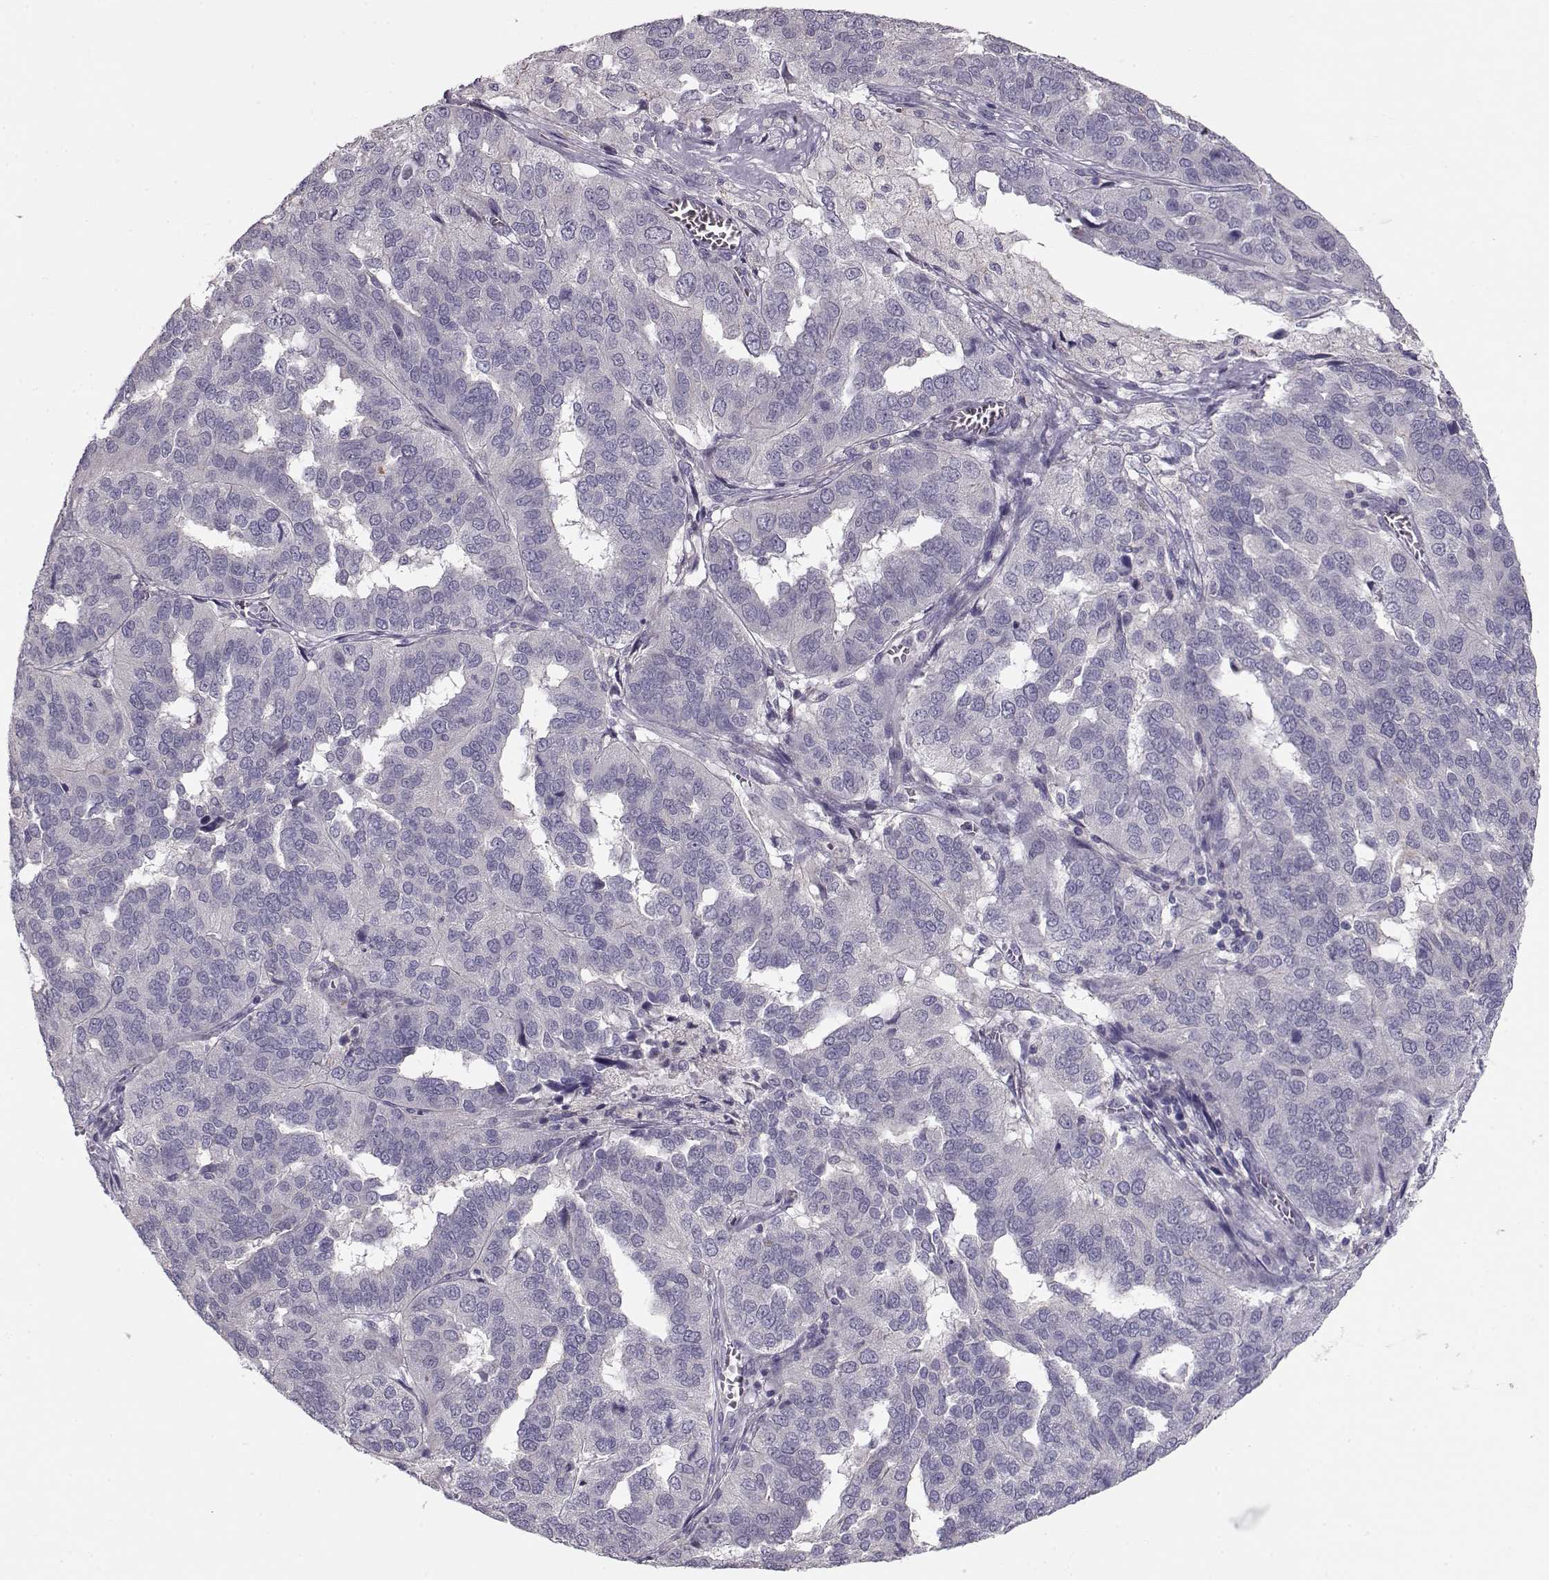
{"staining": {"intensity": "negative", "quantity": "none", "location": "none"}, "tissue": "ovarian cancer", "cell_type": "Tumor cells", "image_type": "cancer", "snomed": [{"axis": "morphology", "description": "Carcinoma, endometroid"}, {"axis": "topography", "description": "Soft tissue"}, {"axis": "topography", "description": "Ovary"}], "caption": "IHC of human endometroid carcinoma (ovarian) reveals no positivity in tumor cells.", "gene": "GRK1", "patient": {"sex": "female", "age": 52}}